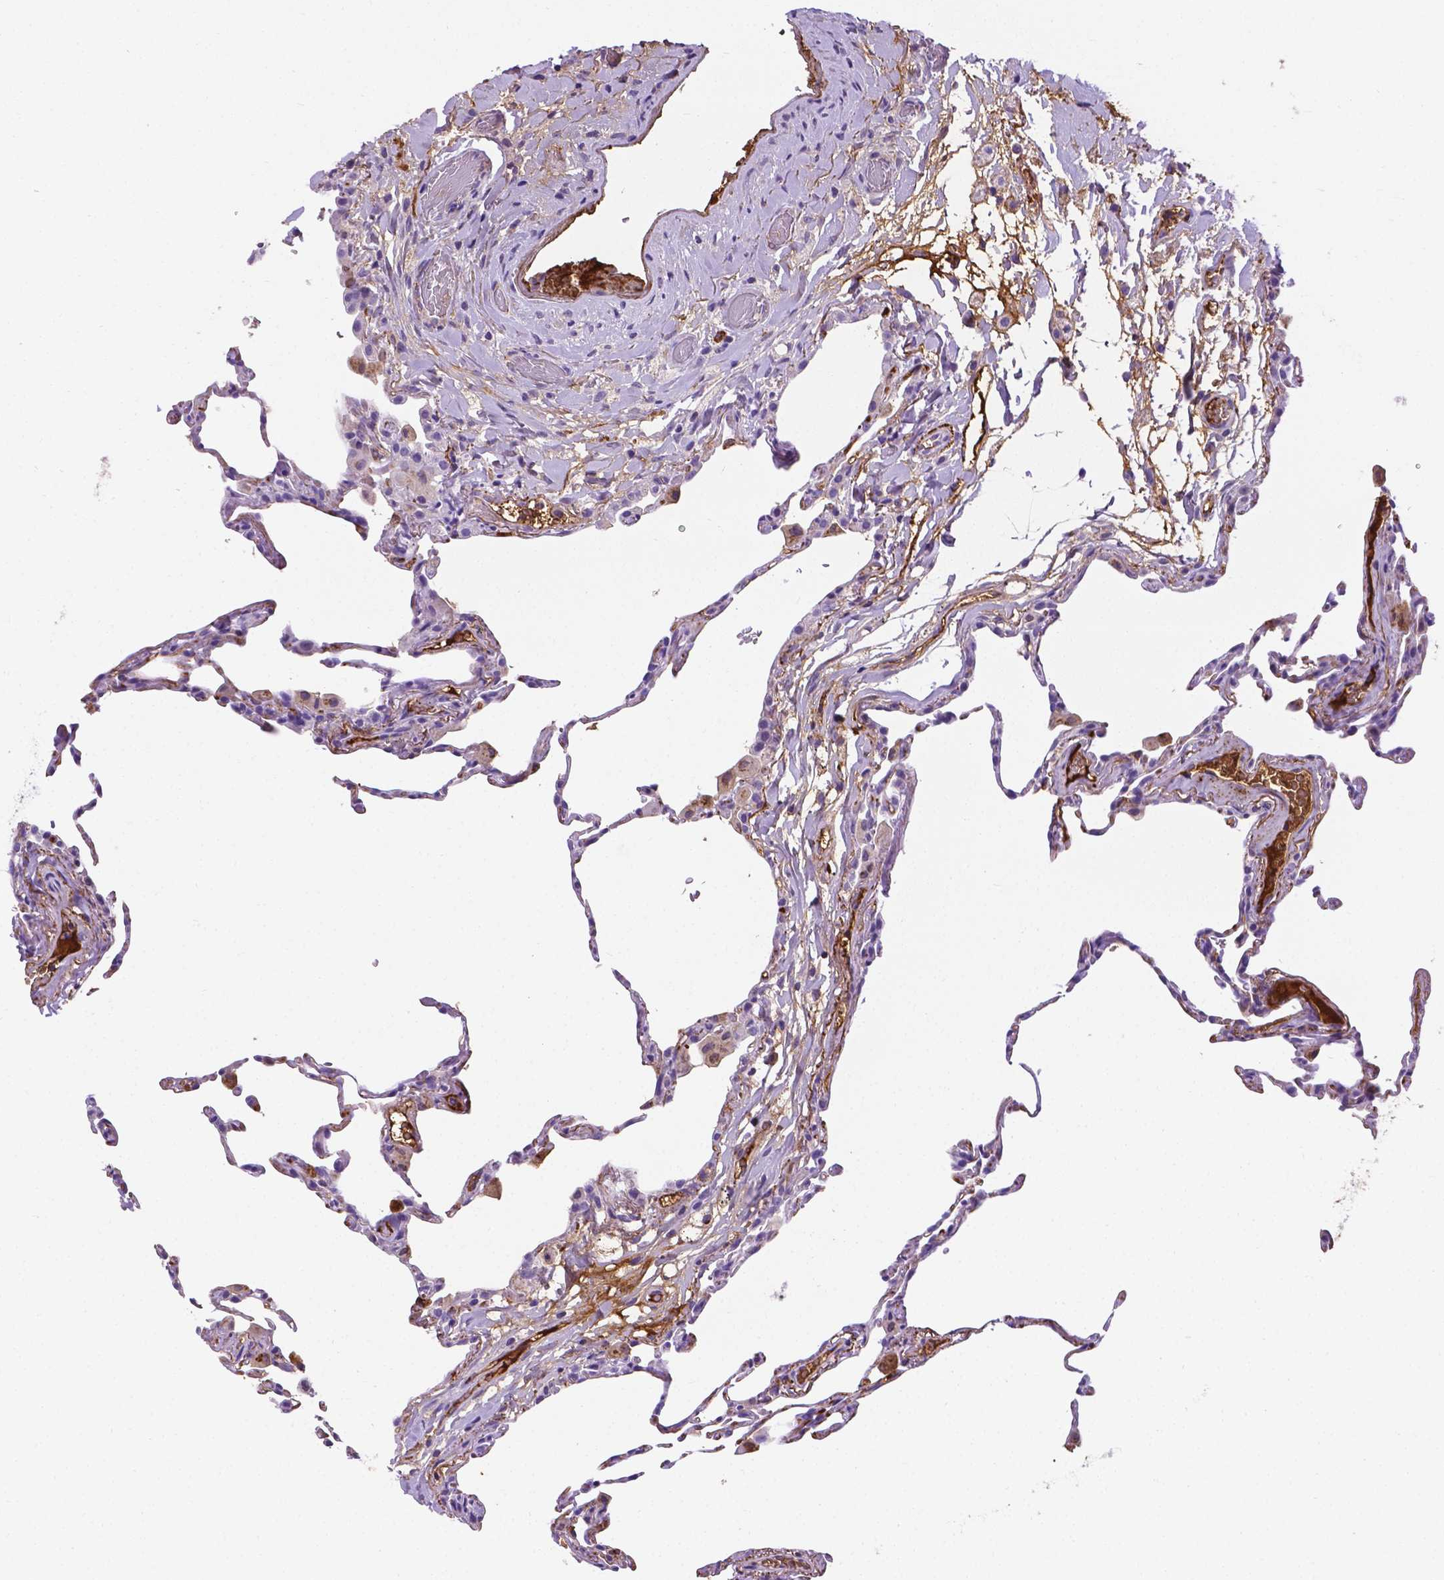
{"staining": {"intensity": "negative", "quantity": "none", "location": "none"}, "tissue": "lung", "cell_type": "Alveolar cells", "image_type": "normal", "snomed": [{"axis": "morphology", "description": "Normal tissue, NOS"}, {"axis": "topography", "description": "Lung"}], "caption": "Protein analysis of benign lung shows no significant staining in alveolar cells.", "gene": "APOE", "patient": {"sex": "female", "age": 57}}